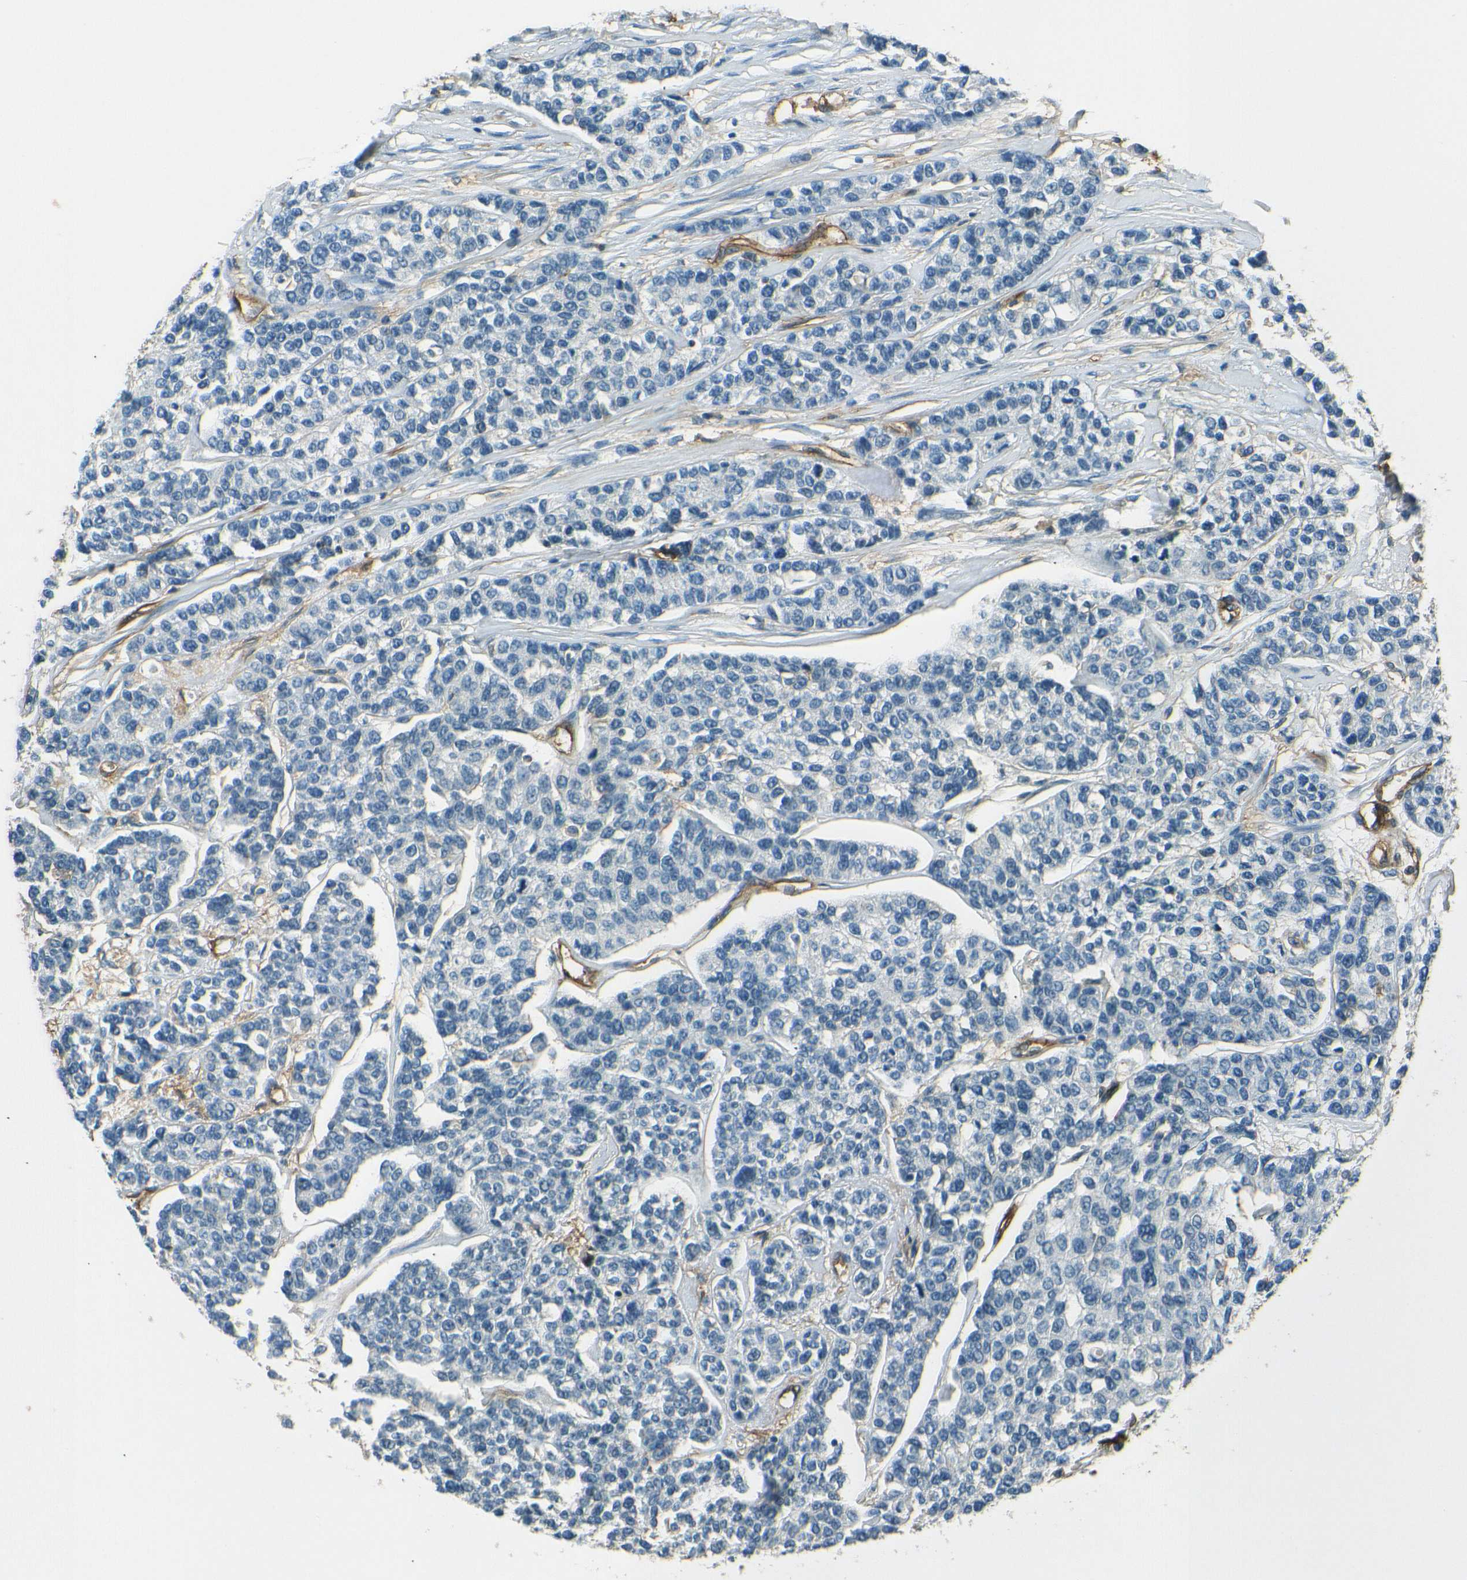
{"staining": {"intensity": "negative", "quantity": "none", "location": "none"}, "tissue": "breast cancer", "cell_type": "Tumor cells", "image_type": "cancer", "snomed": [{"axis": "morphology", "description": "Duct carcinoma"}, {"axis": "topography", "description": "Breast"}], "caption": "This is an immunohistochemistry image of human invasive ductal carcinoma (breast). There is no positivity in tumor cells.", "gene": "ENTPD1", "patient": {"sex": "female", "age": 51}}